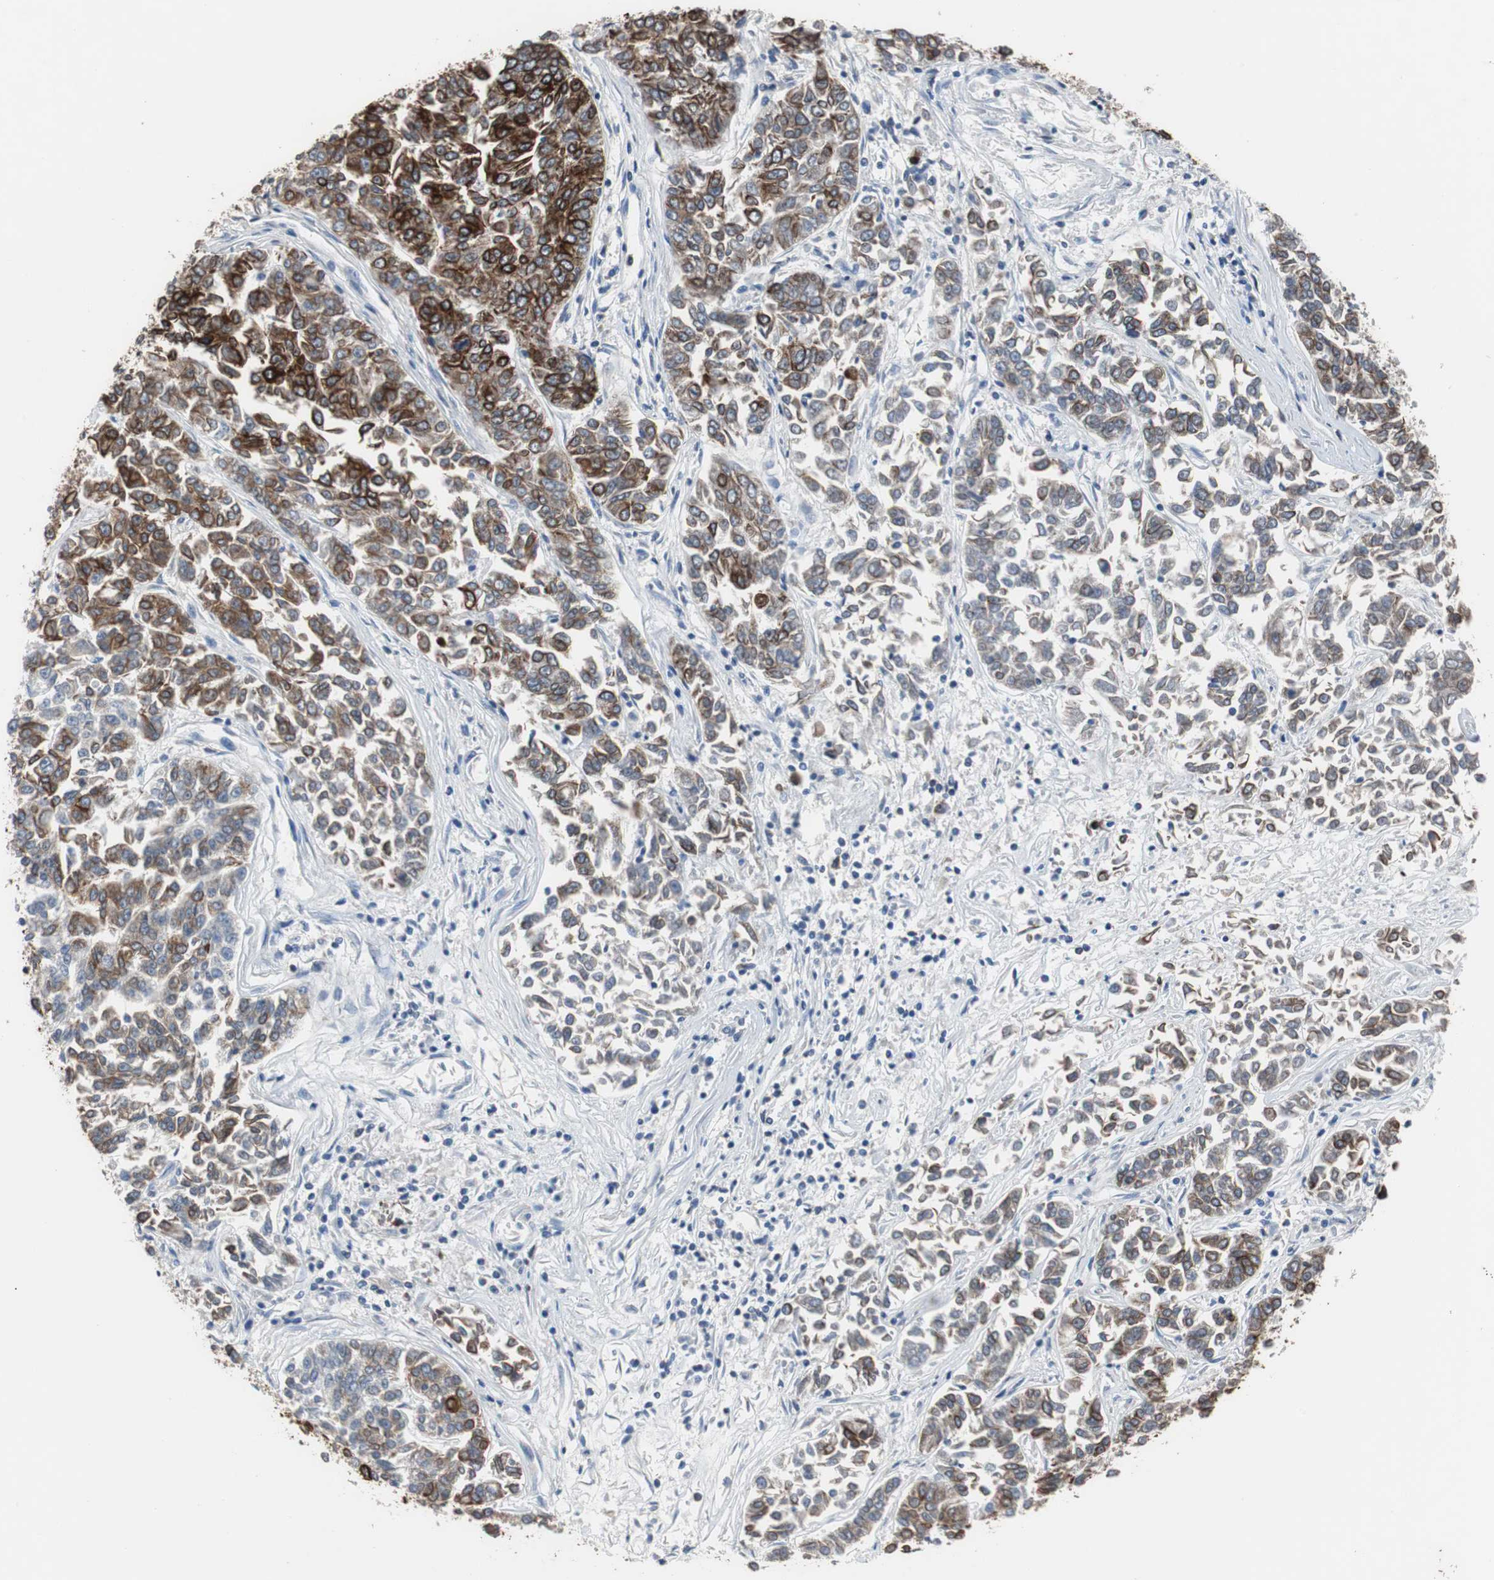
{"staining": {"intensity": "strong", "quantity": "25%-75%", "location": "cytoplasmic/membranous"}, "tissue": "lung cancer", "cell_type": "Tumor cells", "image_type": "cancer", "snomed": [{"axis": "morphology", "description": "Adenocarcinoma, NOS"}, {"axis": "topography", "description": "Lung"}], "caption": "An IHC micrograph of tumor tissue is shown. Protein staining in brown highlights strong cytoplasmic/membranous positivity in adenocarcinoma (lung) within tumor cells. The staining is performed using DAB (3,3'-diaminobenzidine) brown chromogen to label protein expression. The nuclei are counter-stained blue using hematoxylin.", "gene": "USP10", "patient": {"sex": "male", "age": 84}}